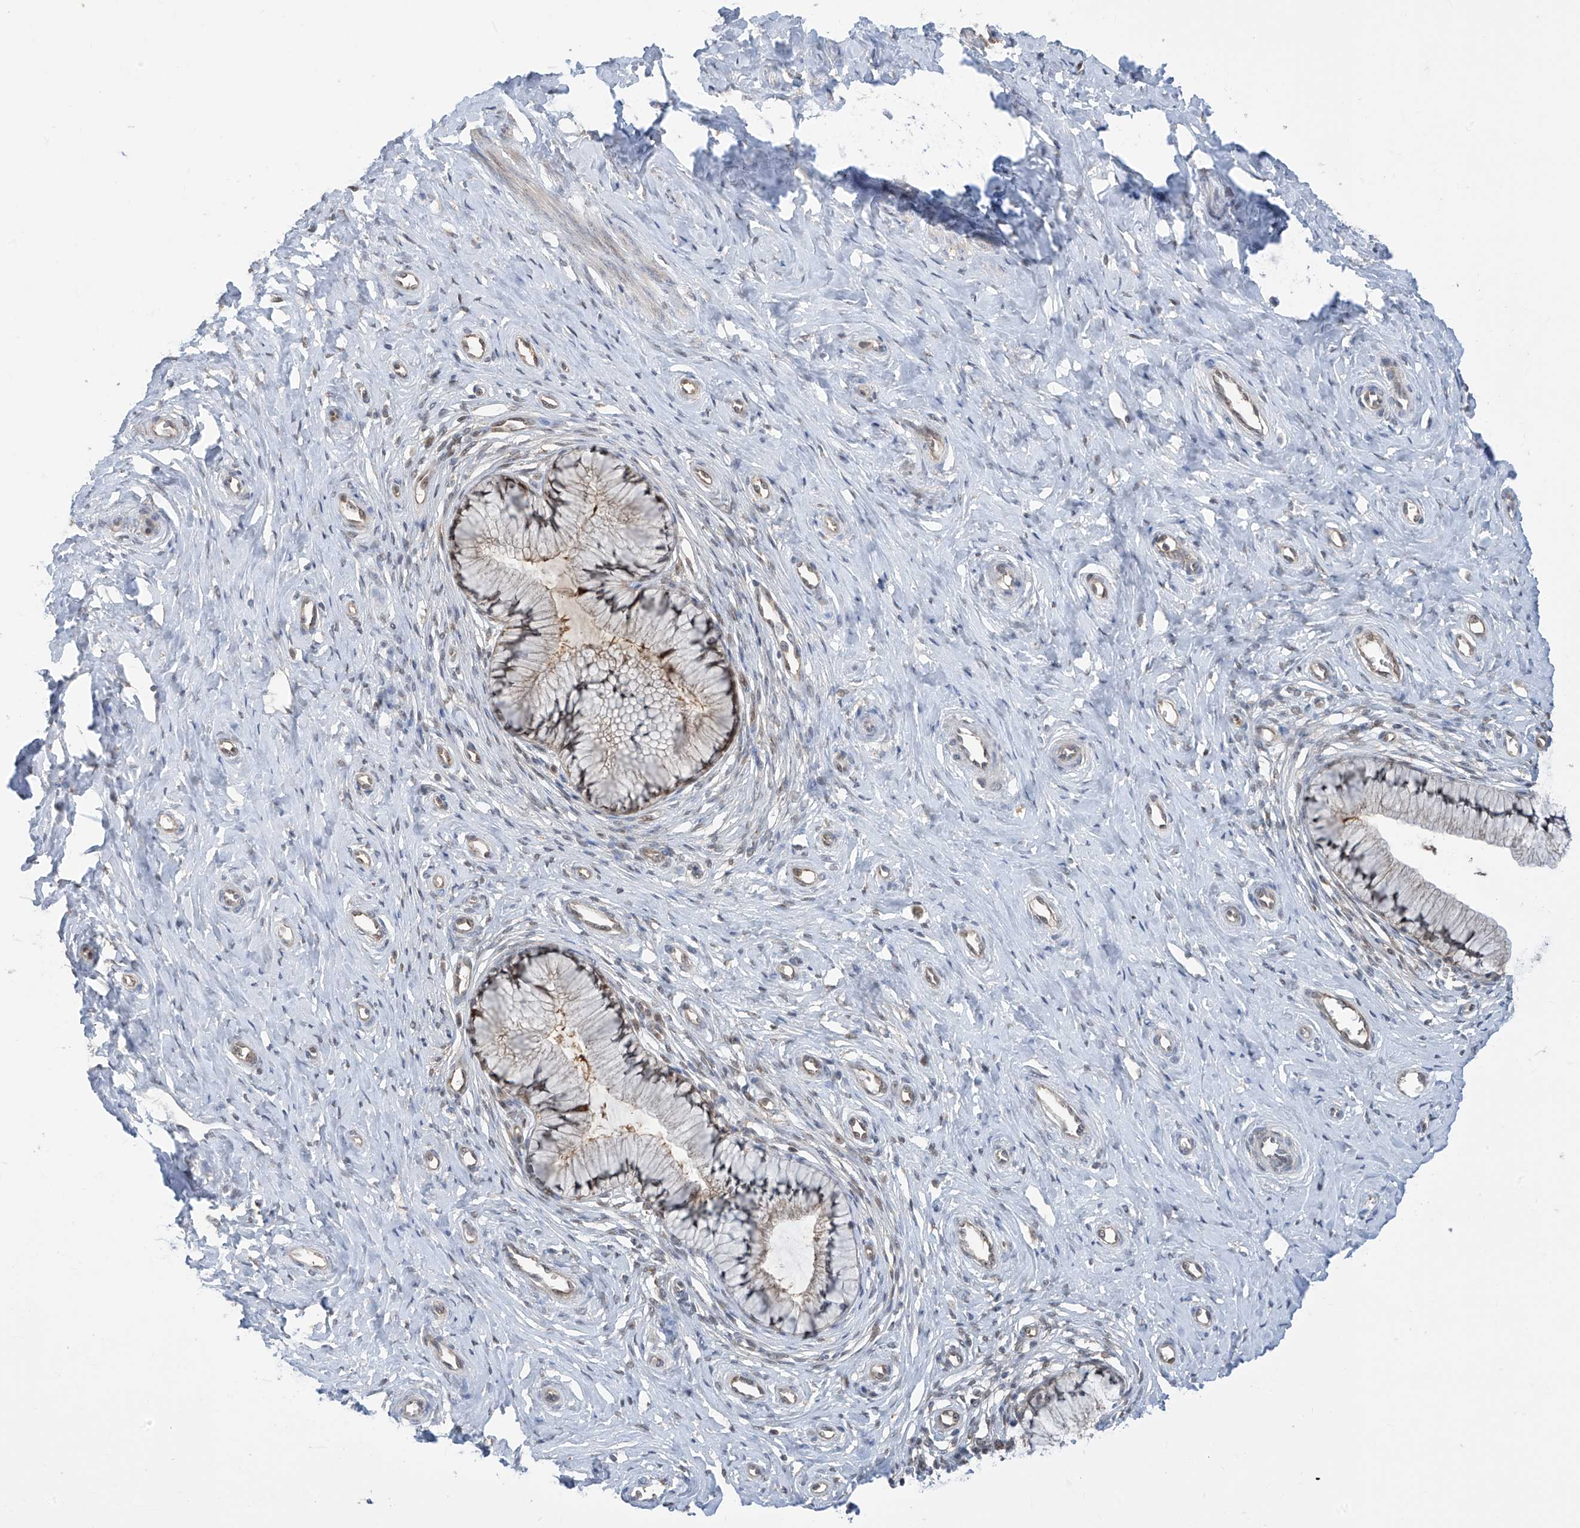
{"staining": {"intensity": "weak", "quantity": "<25%", "location": "cytoplasmic/membranous"}, "tissue": "cervix", "cell_type": "Glandular cells", "image_type": "normal", "snomed": [{"axis": "morphology", "description": "Normal tissue, NOS"}, {"axis": "topography", "description": "Cervix"}], "caption": "Micrograph shows no significant protein expression in glandular cells of normal cervix. Brightfield microscopy of immunohistochemistry stained with DAB (3,3'-diaminobenzidine) (brown) and hematoxylin (blue), captured at high magnification.", "gene": "TTC38", "patient": {"sex": "female", "age": 36}}